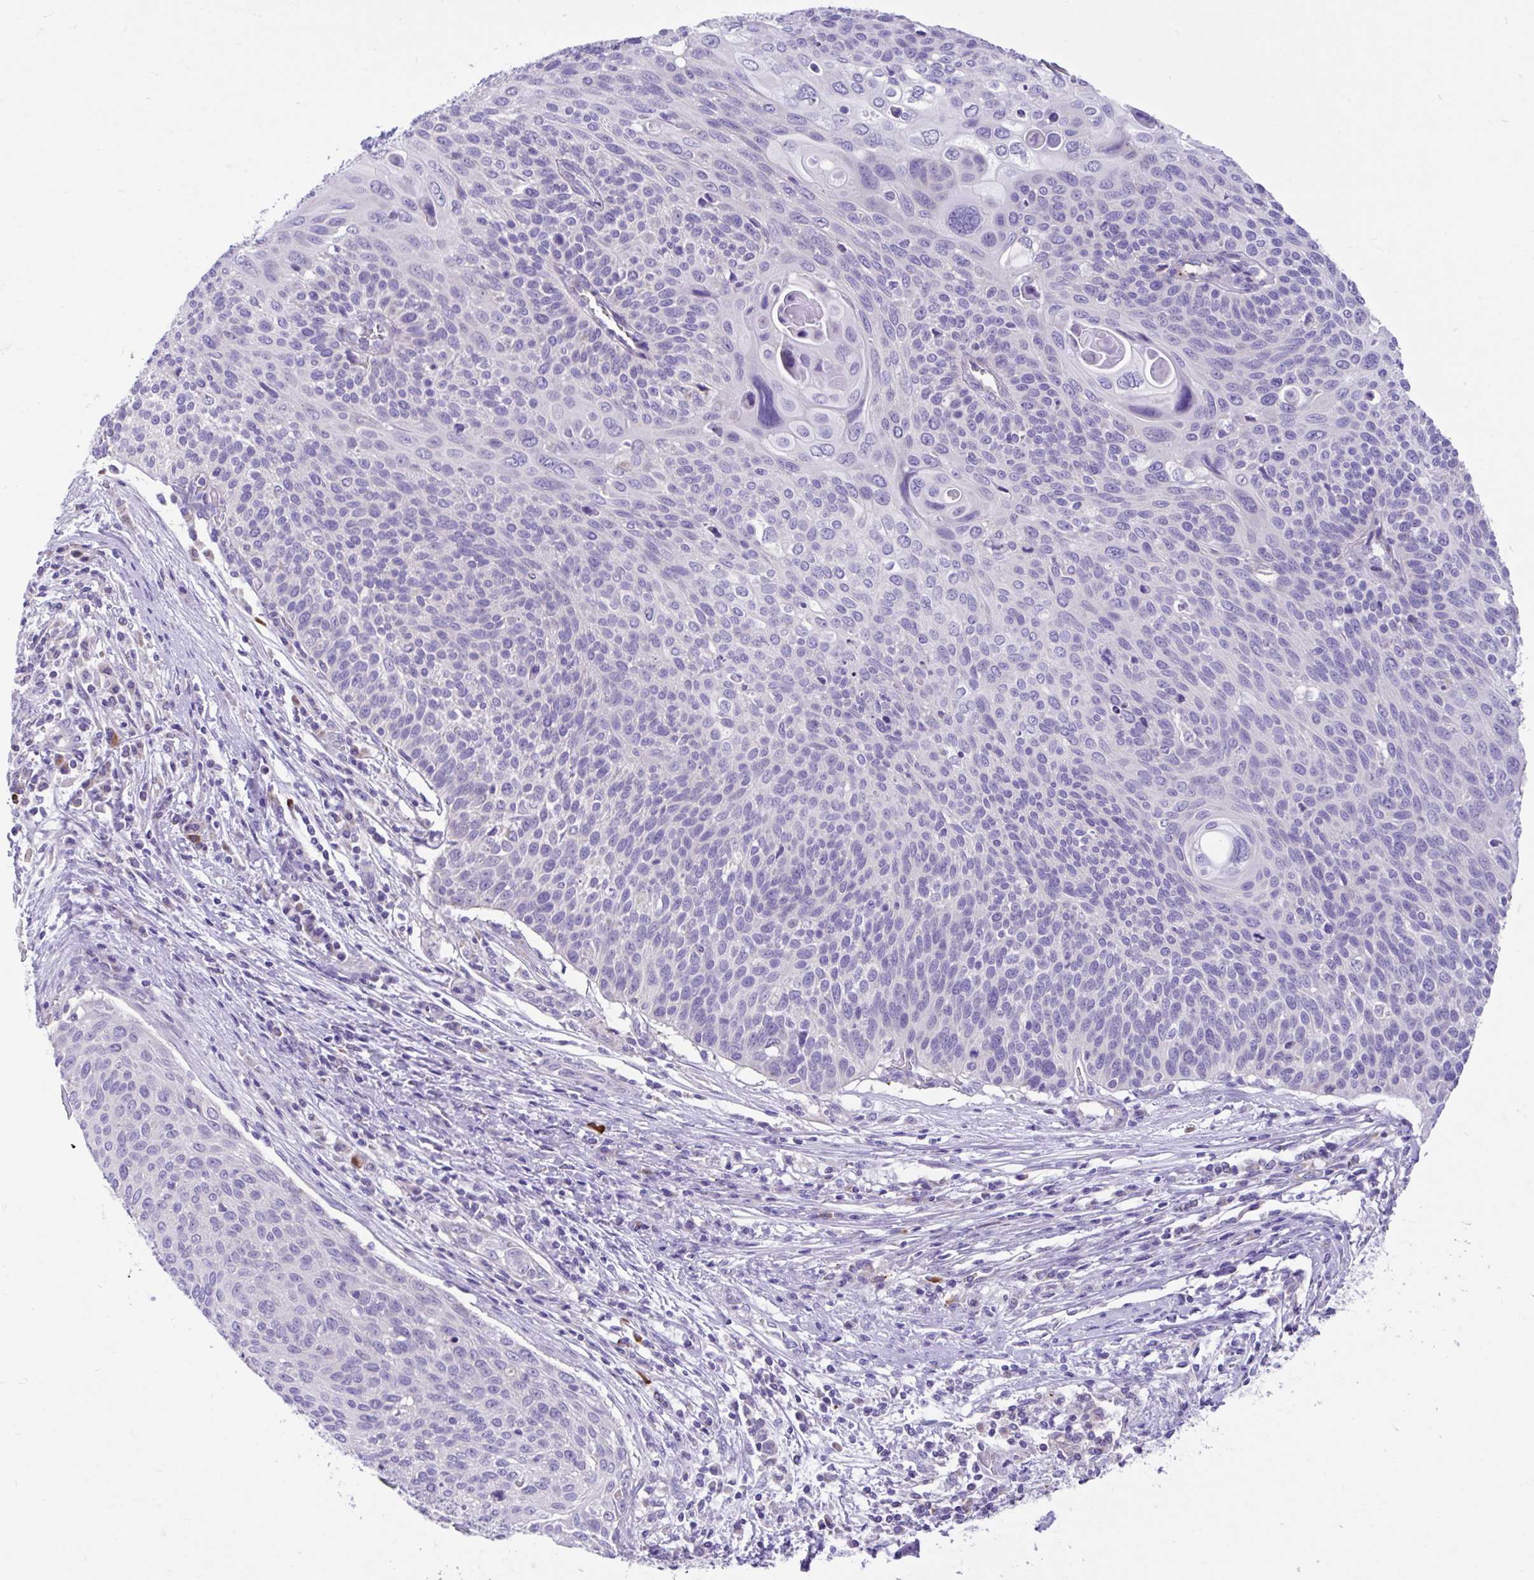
{"staining": {"intensity": "negative", "quantity": "none", "location": "none"}, "tissue": "cervical cancer", "cell_type": "Tumor cells", "image_type": "cancer", "snomed": [{"axis": "morphology", "description": "Squamous cell carcinoma, NOS"}, {"axis": "topography", "description": "Cervix"}], "caption": "An IHC photomicrograph of cervical squamous cell carcinoma is shown. There is no staining in tumor cells of cervical squamous cell carcinoma.", "gene": "CCSAP", "patient": {"sex": "female", "age": 31}}